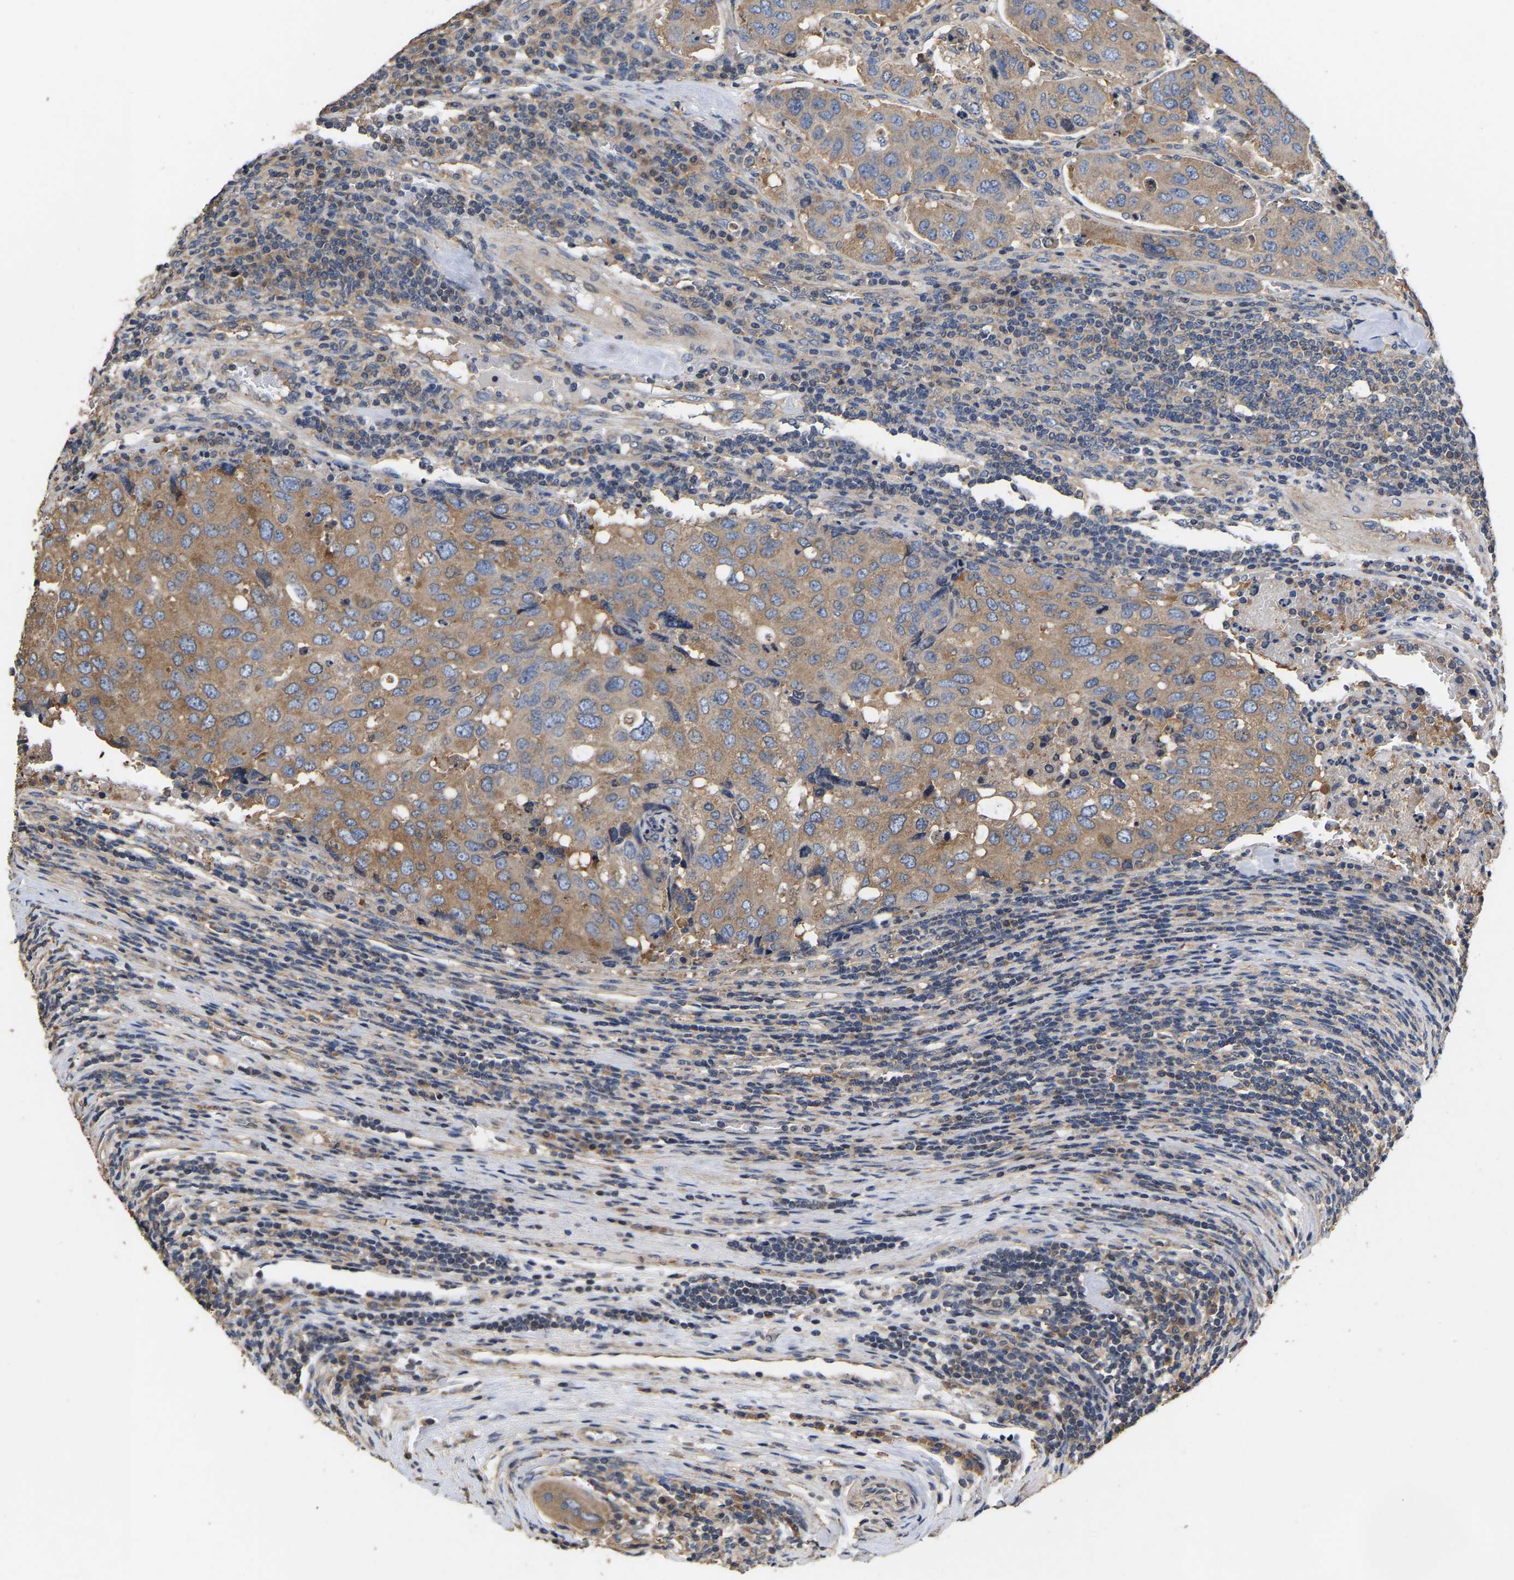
{"staining": {"intensity": "moderate", "quantity": "25%-75%", "location": "cytoplasmic/membranous"}, "tissue": "urothelial cancer", "cell_type": "Tumor cells", "image_type": "cancer", "snomed": [{"axis": "morphology", "description": "Urothelial carcinoma, High grade"}, {"axis": "topography", "description": "Lymph node"}, {"axis": "topography", "description": "Urinary bladder"}], "caption": "Approximately 25%-75% of tumor cells in urothelial cancer exhibit moderate cytoplasmic/membranous protein positivity as visualized by brown immunohistochemical staining.", "gene": "AIMP2", "patient": {"sex": "male", "age": 51}}